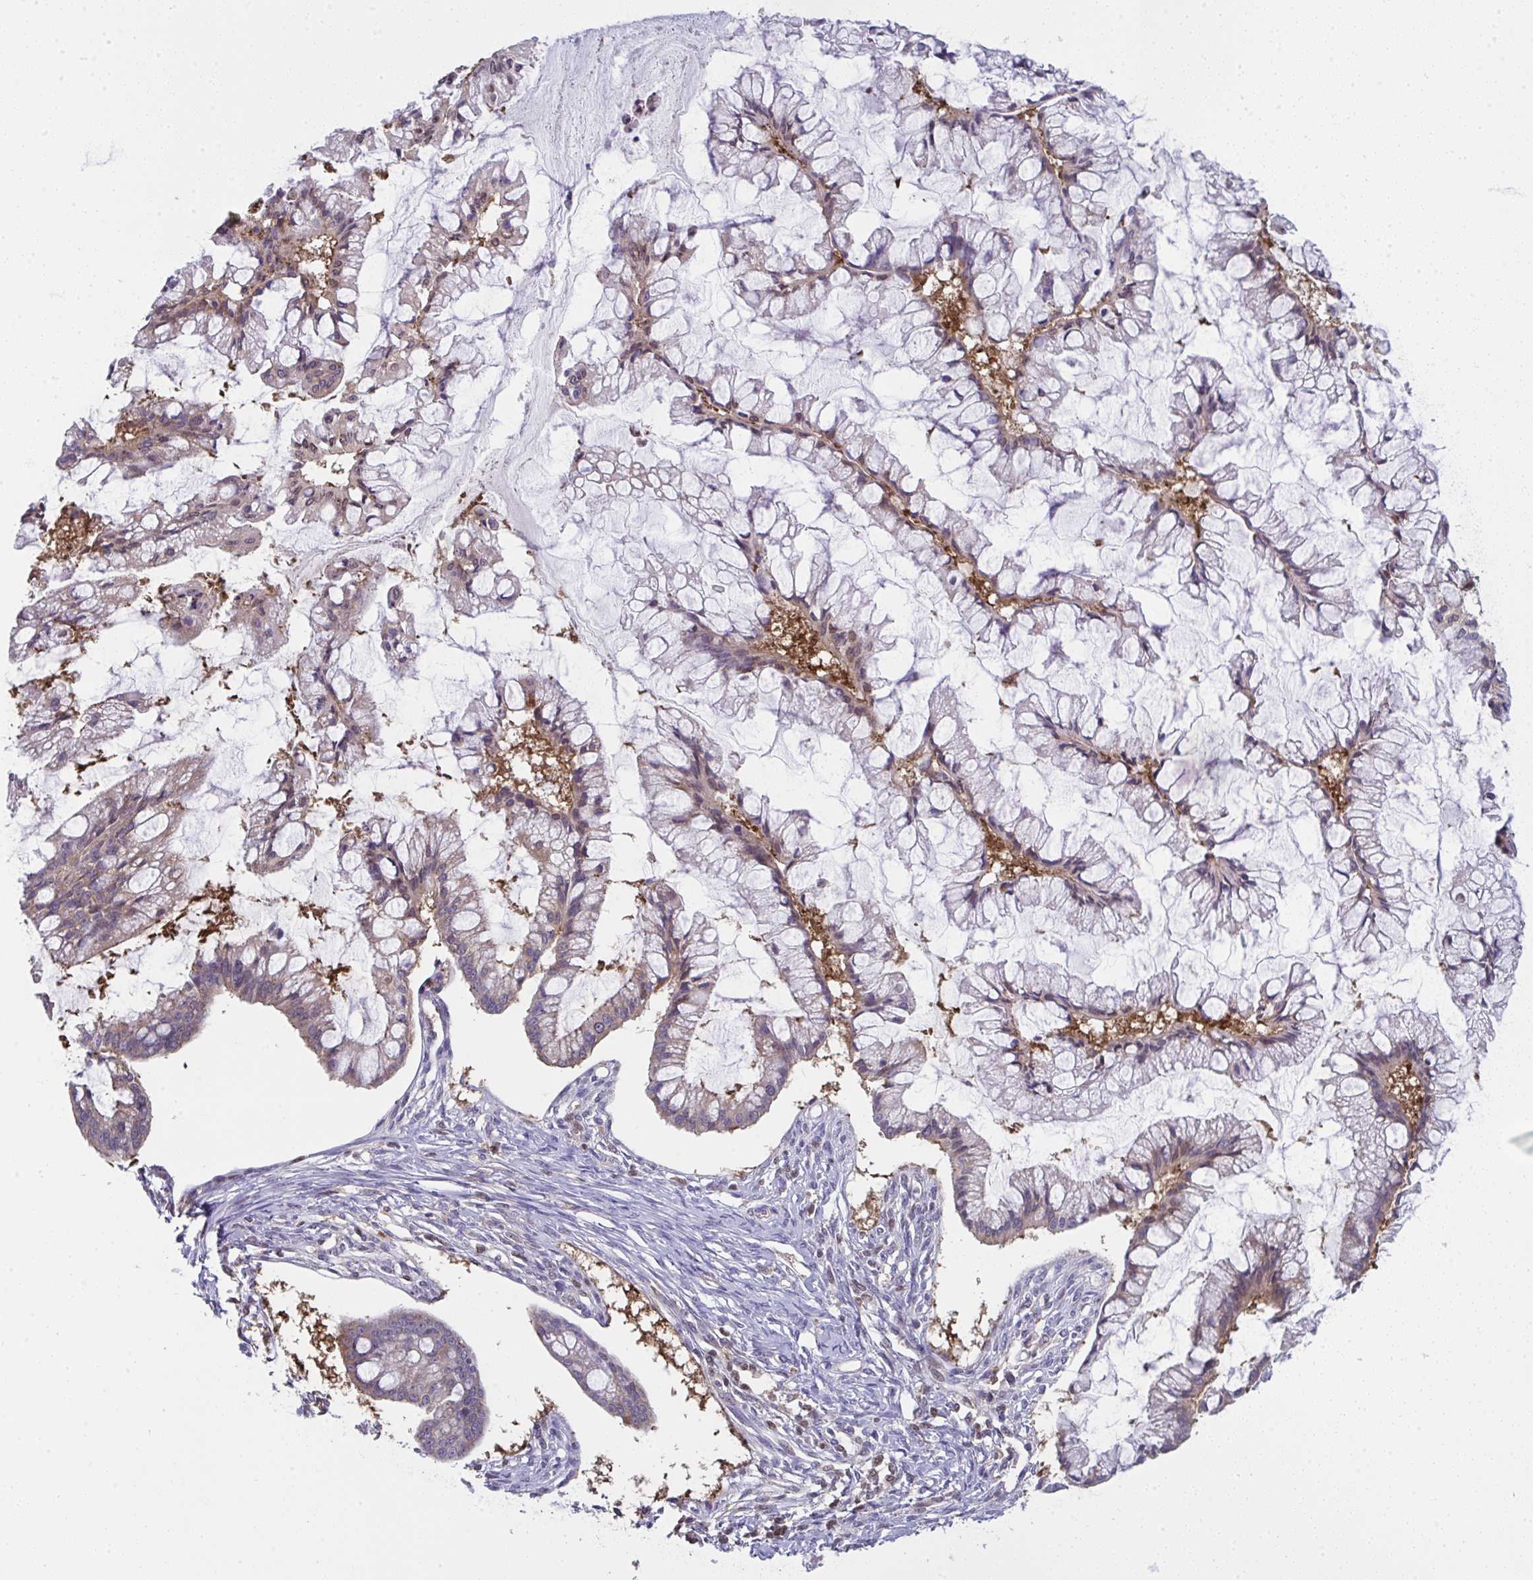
{"staining": {"intensity": "weak", "quantity": "25%-75%", "location": "cytoplasmic/membranous"}, "tissue": "ovarian cancer", "cell_type": "Tumor cells", "image_type": "cancer", "snomed": [{"axis": "morphology", "description": "Cystadenocarcinoma, mucinous, NOS"}, {"axis": "topography", "description": "Ovary"}], "caption": "A histopathology image of ovarian cancer (mucinous cystadenocarcinoma) stained for a protein shows weak cytoplasmic/membranous brown staining in tumor cells. The protein is shown in brown color, while the nuclei are stained blue.", "gene": "ALDH16A1", "patient": {"sex": "female", "age": 73}}